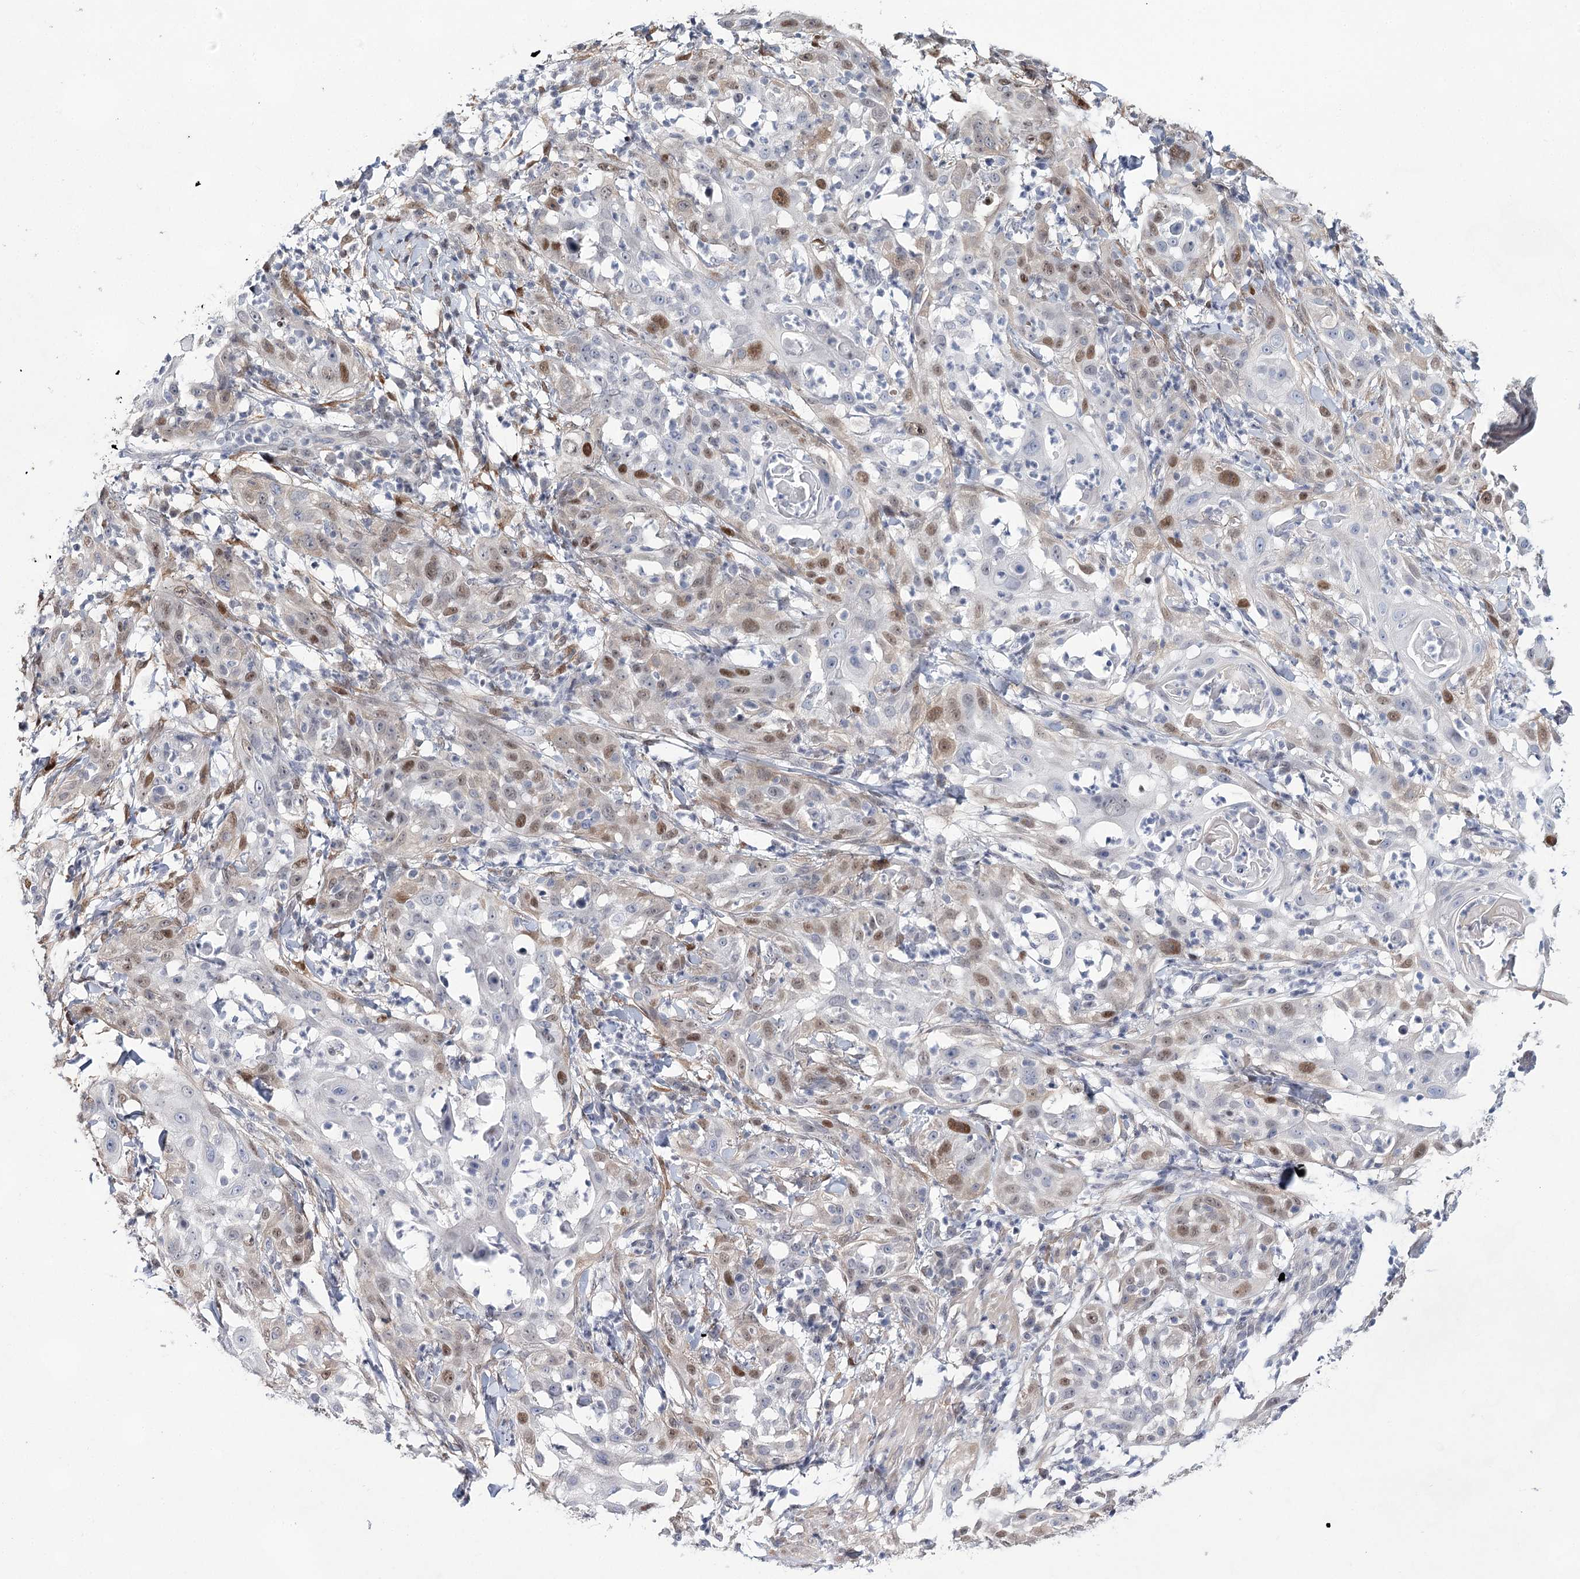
{"staining": {"intensity": "moderate", "quantity": "25%-75%", "location": "nuclear"}, "tissue": "skin cancer", "cell_type": "Tumor cells", "image_type": "cancer", "snomed": [{"axis": "morphology", "description": "Squamous cell carcinoma, NOS"}, {"axis": "topography", "description": "Skin"}], "caption": "A photomicrograph showing moderate nuclear staining in about 25%-75% of tumor cells in skin cancer, as visualized by brown immunohistochemical staining.", "gene": "UGDH", "patient": {"sex": "female", "age": 44}}